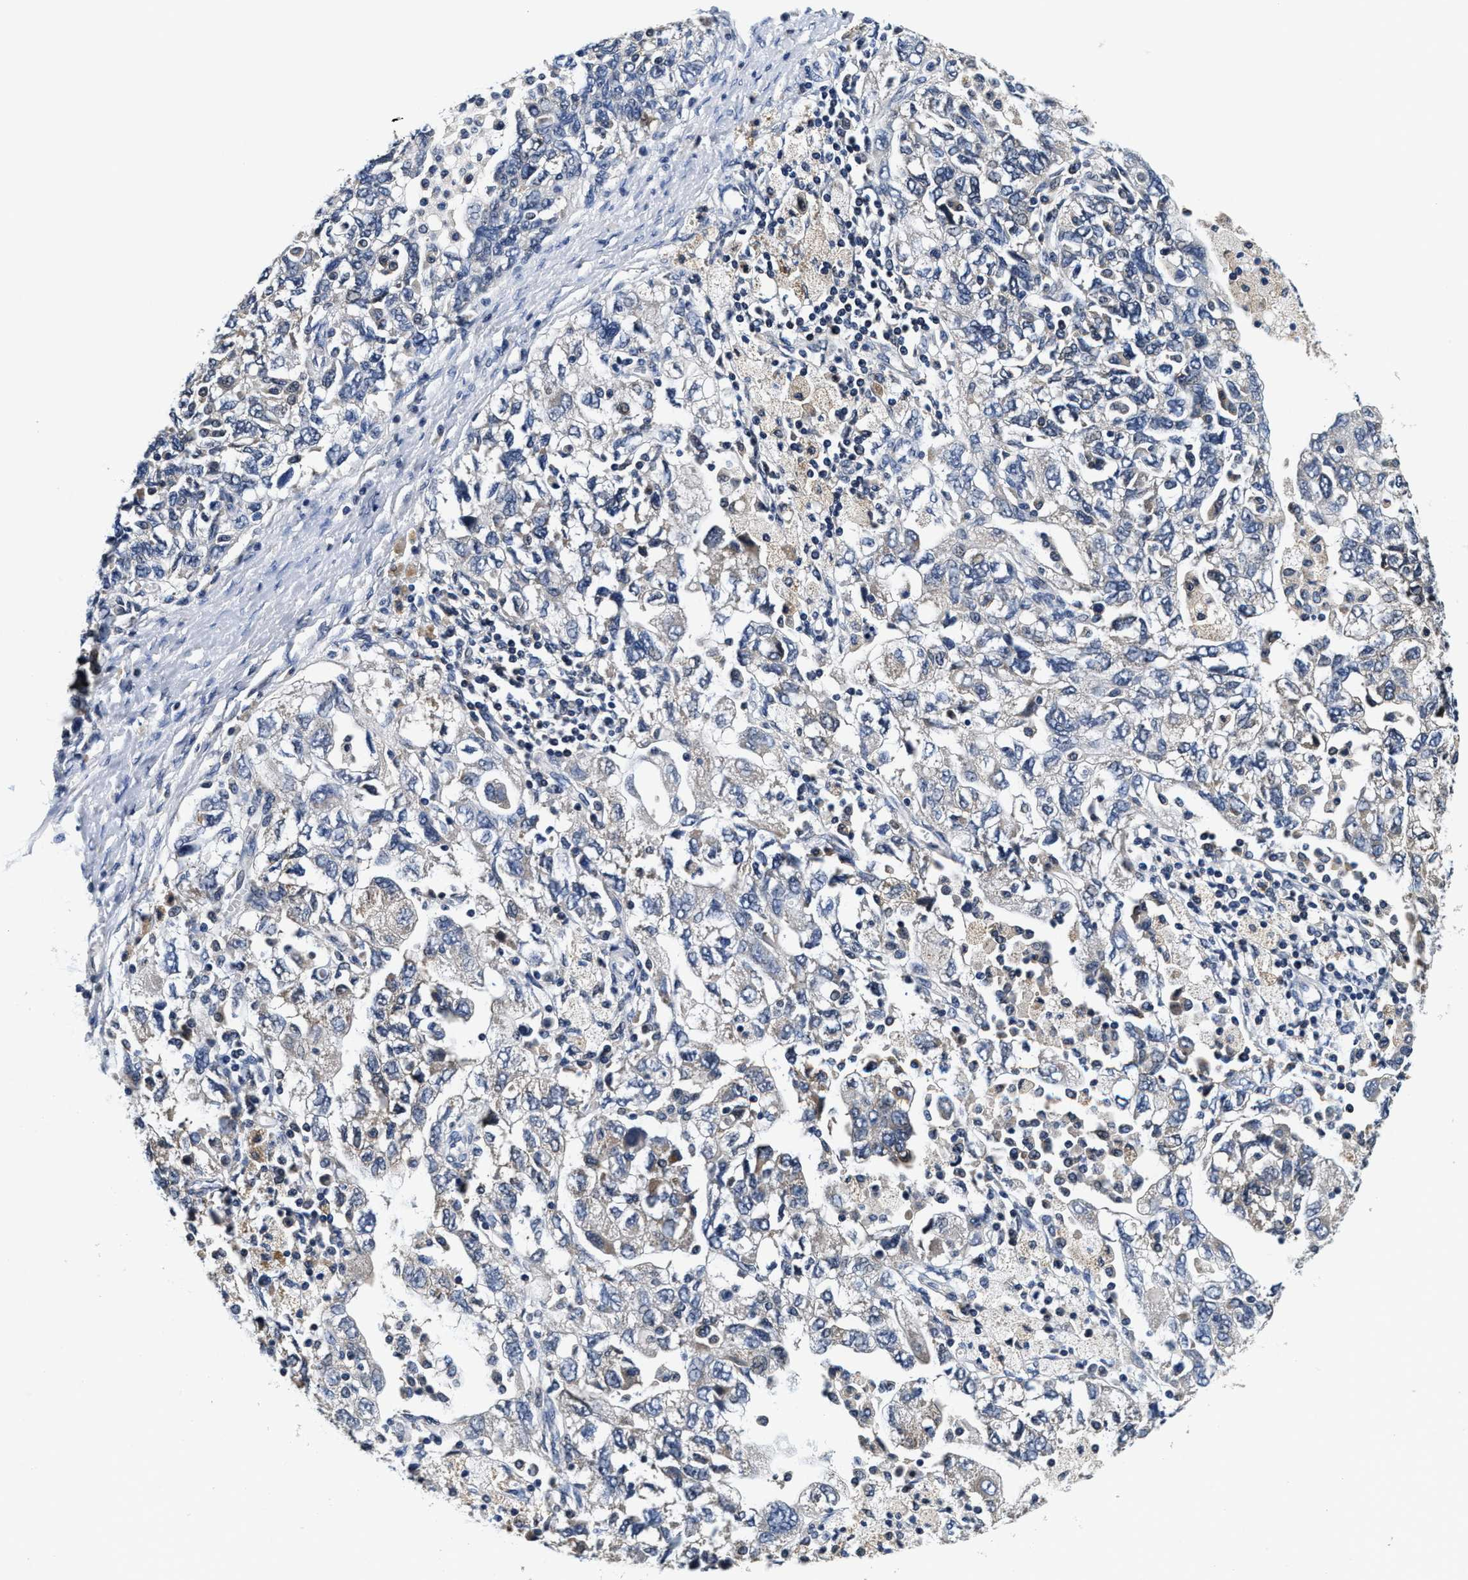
{"staining": {"intensity": "negative", "quantity": "none", "location": "none"}, "tissue": "ovarian cancer", "cell_type": "Tumor cells", "image_type": "cancer", "snomed": [{"axis": "morphology", "description": "Carcinoma, NOS"}, {"axis": "morphology", "description": "Cystadenocarcinoma, serous, NOS"}, {"axis": "topography", "description": "Ovary"}], "caption": "Tumor cells show no significant protein expression in ovarian cancer.", "gene": "PHPT1", "patient": {"sex": "female", "age": 69}}